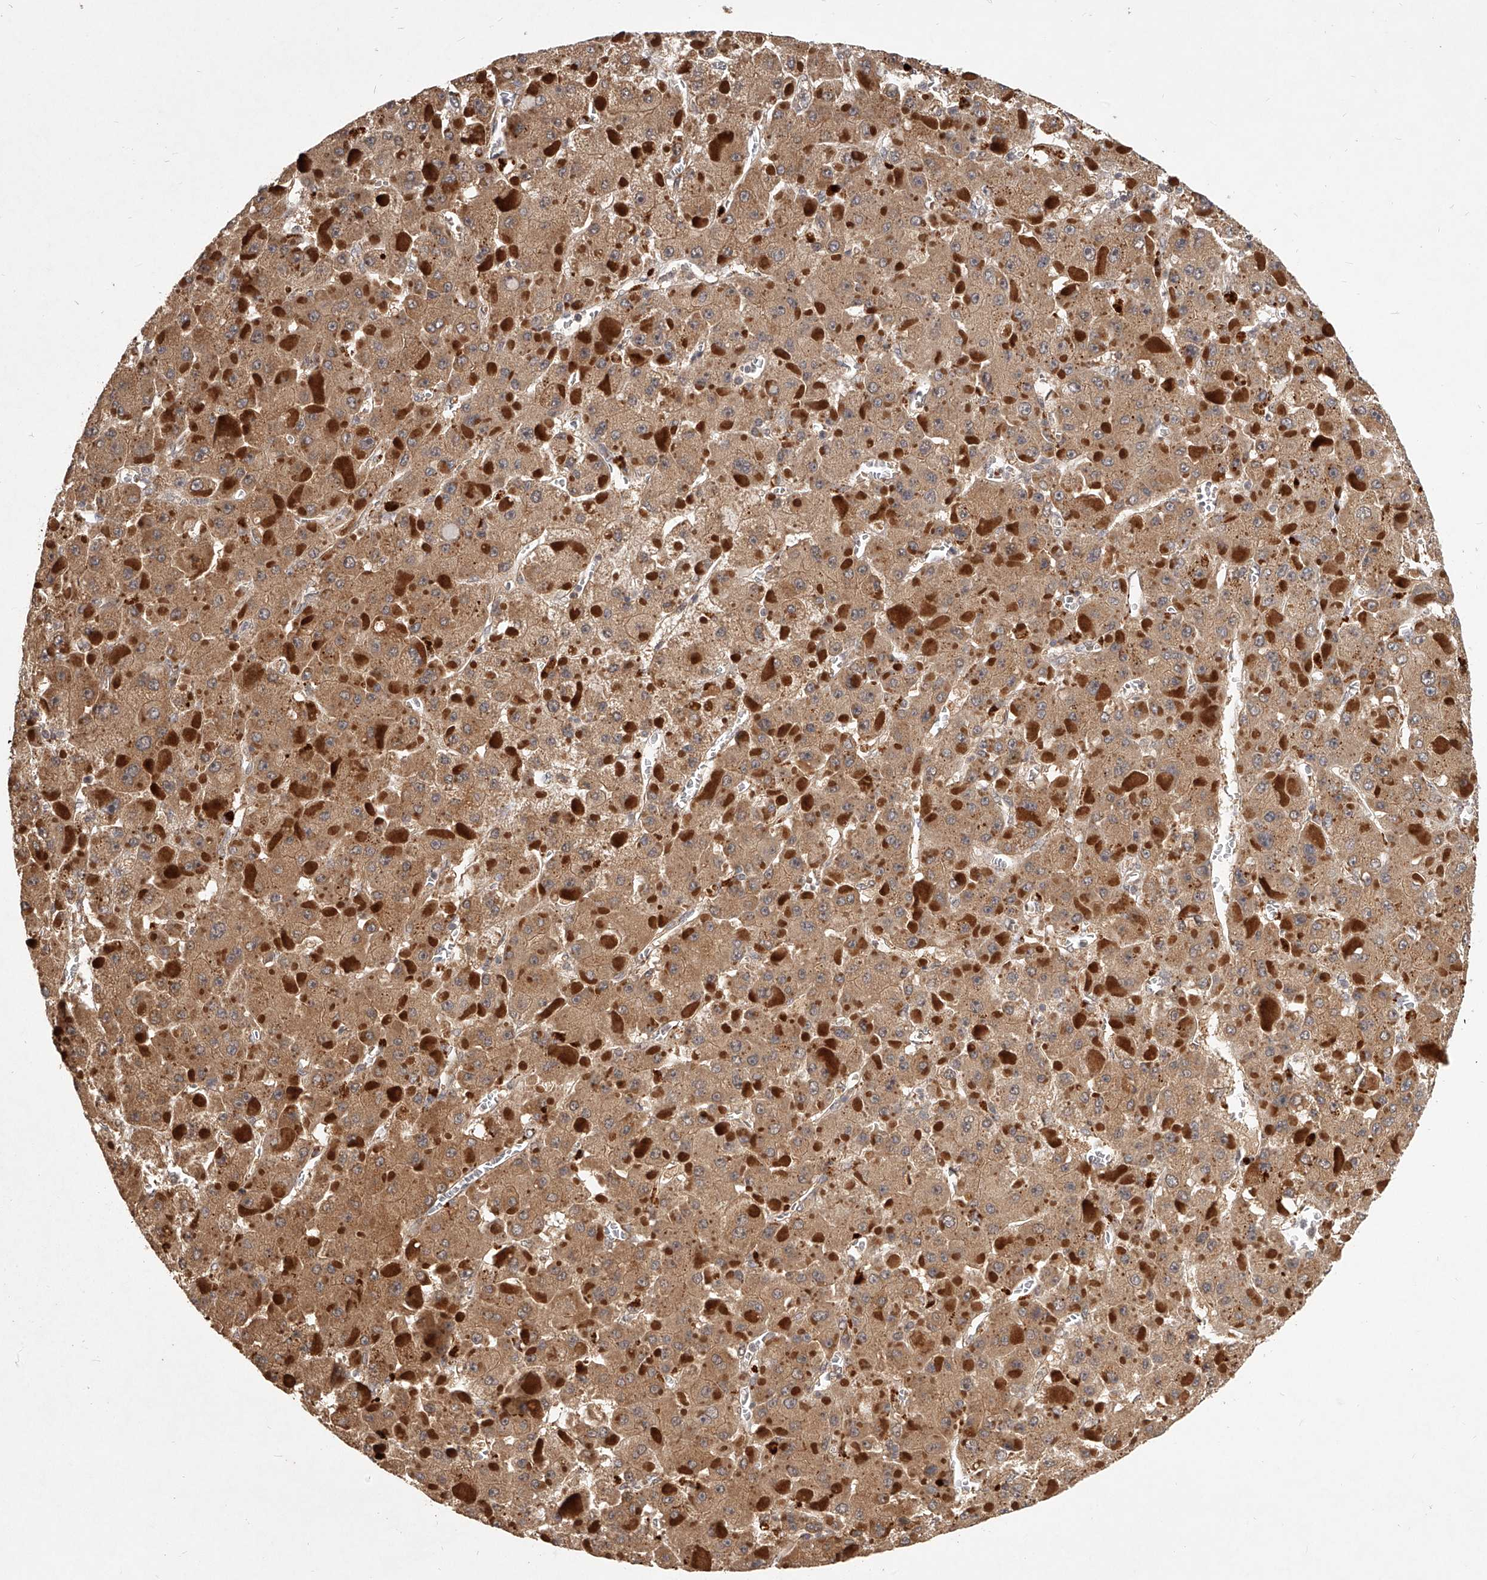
{"staining": {"intensity": "moderate", "quantity": ">75%", "location": "cytoplasmic/membranous"}, "tissue": "liver cancer", "cell_type": "Tumor cells", "image_type": "cancer", "snomed": [{"axis": "morphology", "description": "Carcinoma, Hepatocellular, NOS"}, {"axis": "topography", "description": "Liver"}], "caption": "Immunohistochemical staining of human liver cancer shows moderate cytoplasmic/membranous protein positivity in approximately >75% of tumor cells.", "gene": "SLC37A1", "patient": {"sex": "female", "age": 73}}